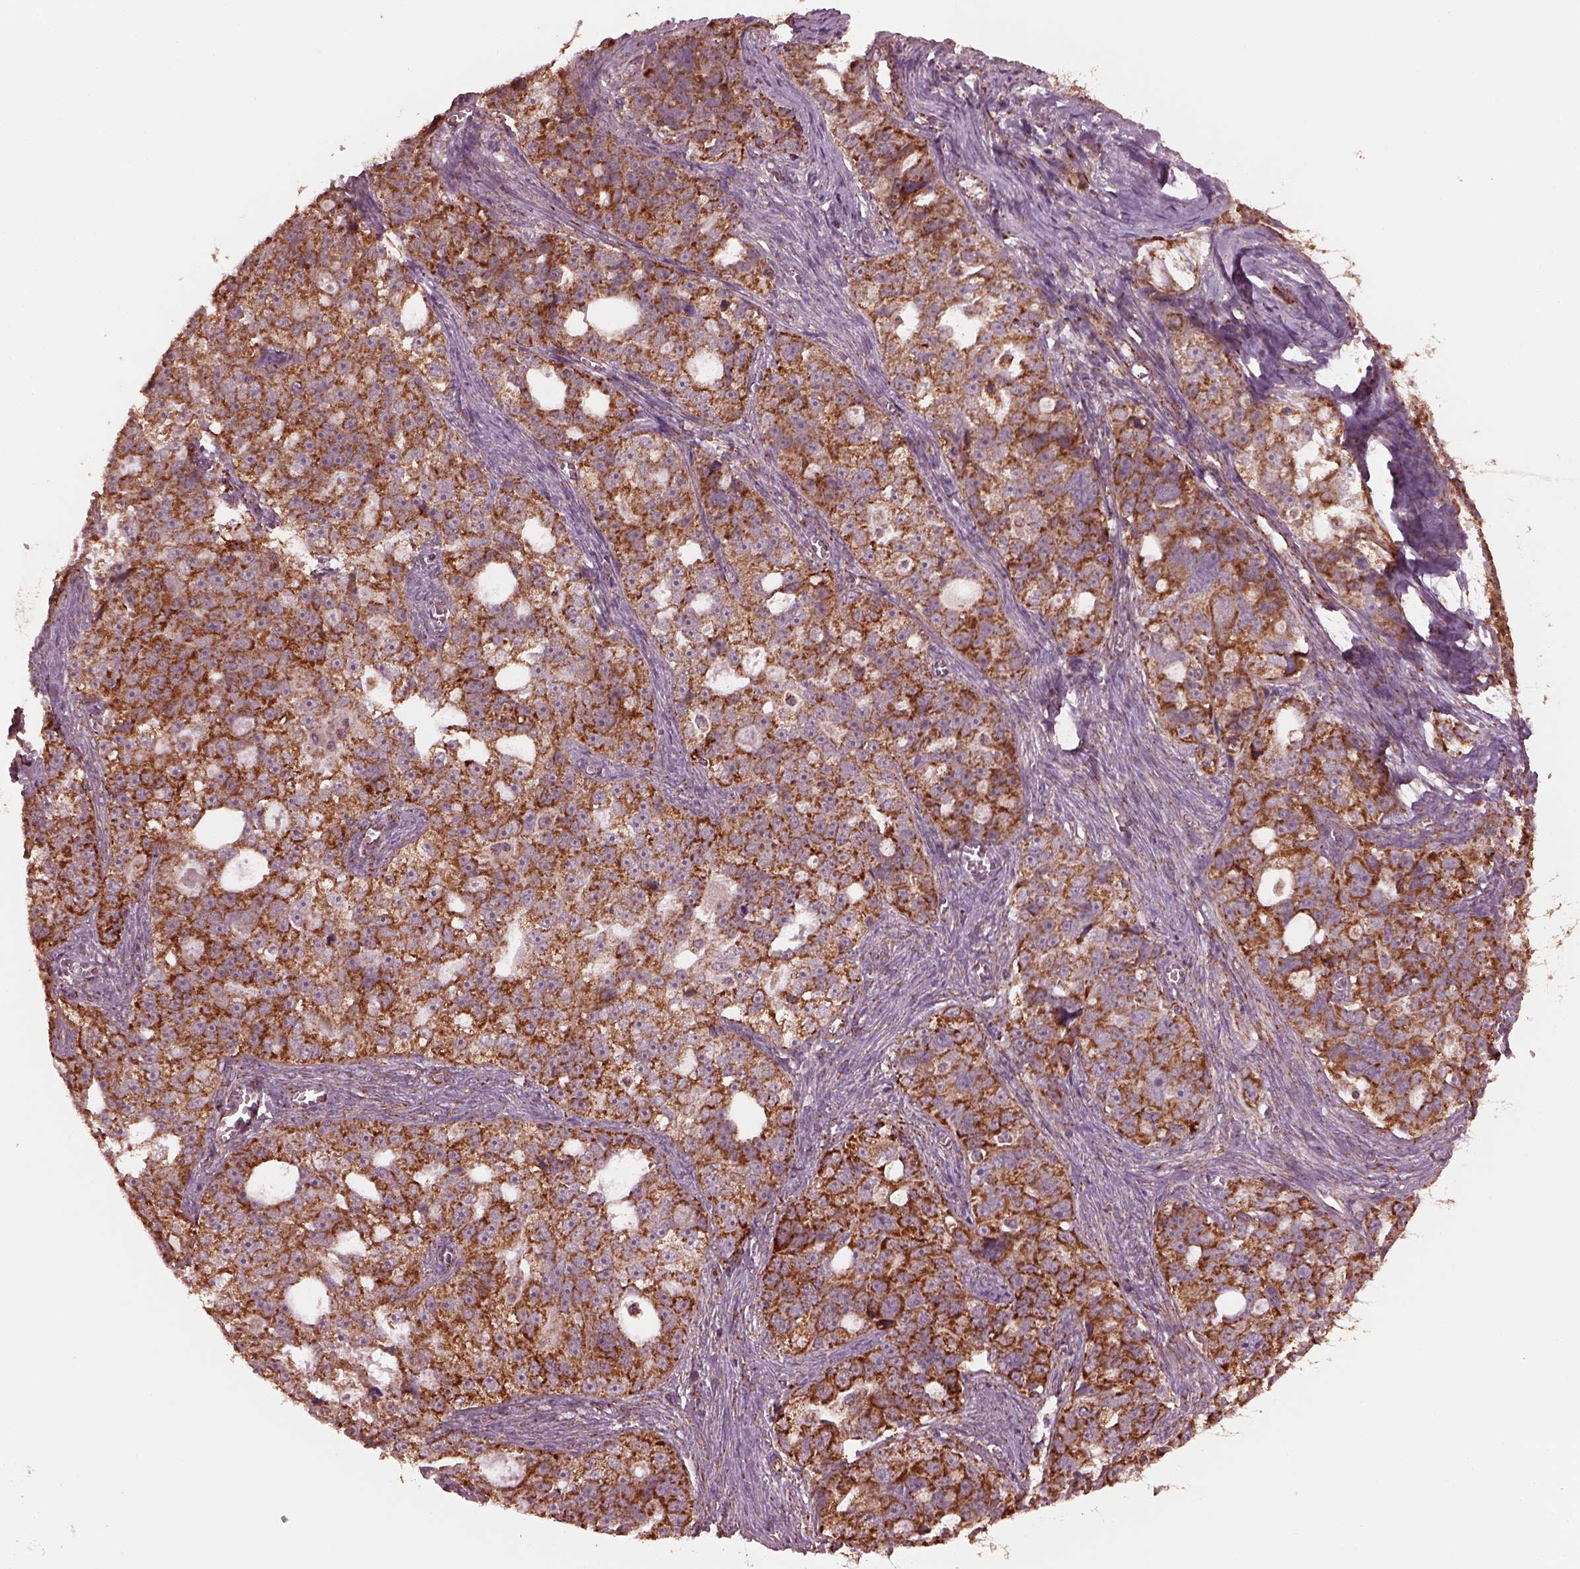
{"staining": {"intensity": "strong", "quantity": ">75%", "location": "cytoplasmic/membranous"}, "tissue": "ovarian cancer", "cell_type": "Tumor cells", "image_type": "cancer", "snomed": [{"axis": "morphology", "description": "Cystadenocarcinoma, serous, NOS"}, {"axis": "topography", "description": "Ovary"}], "caption": "Brown immunohistochemical staining in serous cystadenocarcinoma (ovarian) displays strong cytoplasmic/membranous expression in about >75% of tumor cells.", "gene": "NDUFB10", "patient": {"sex": "female", "age": 51}}